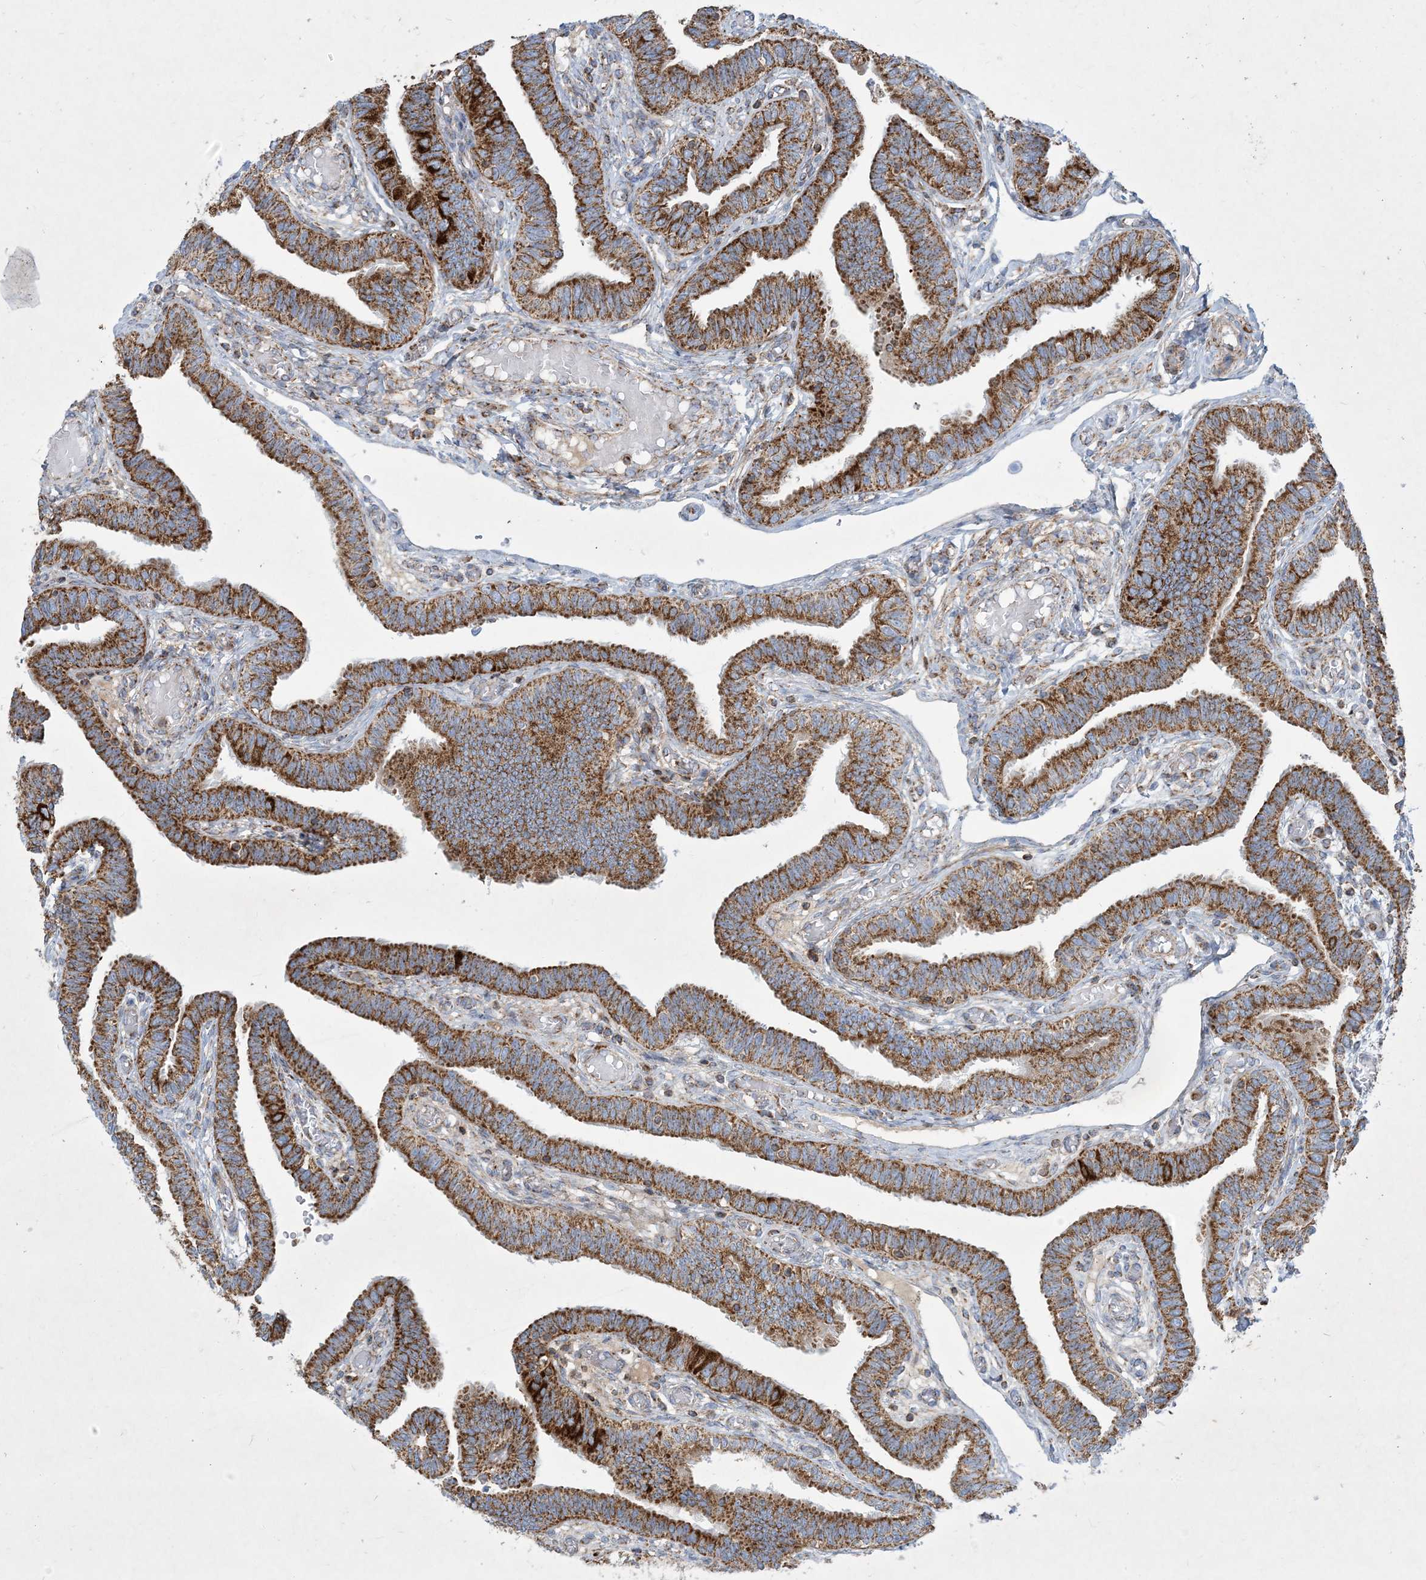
{"staining": {"intensity": "strong", "quantity": ">75%", "location": "cytoplasmic/membranous"}, "tissue": "fallopian tube", "cell_type": "Glandular cells", "image_type": "normal", "snomed": [{"axis": "morphology", "description": "Normal tissue, NOS"}, {"axis": "topography", "description": "Fallopian tube"}], "caption": "The immunohistochemical stain labels strong cytoplasmic/membranous positivity in glandular cells of normal fallopian tube. (Brightfield microscopy of DAB IHC at high magnification).", "gene": "BEND4", "patient": {"sex": "female", "age": 39}}